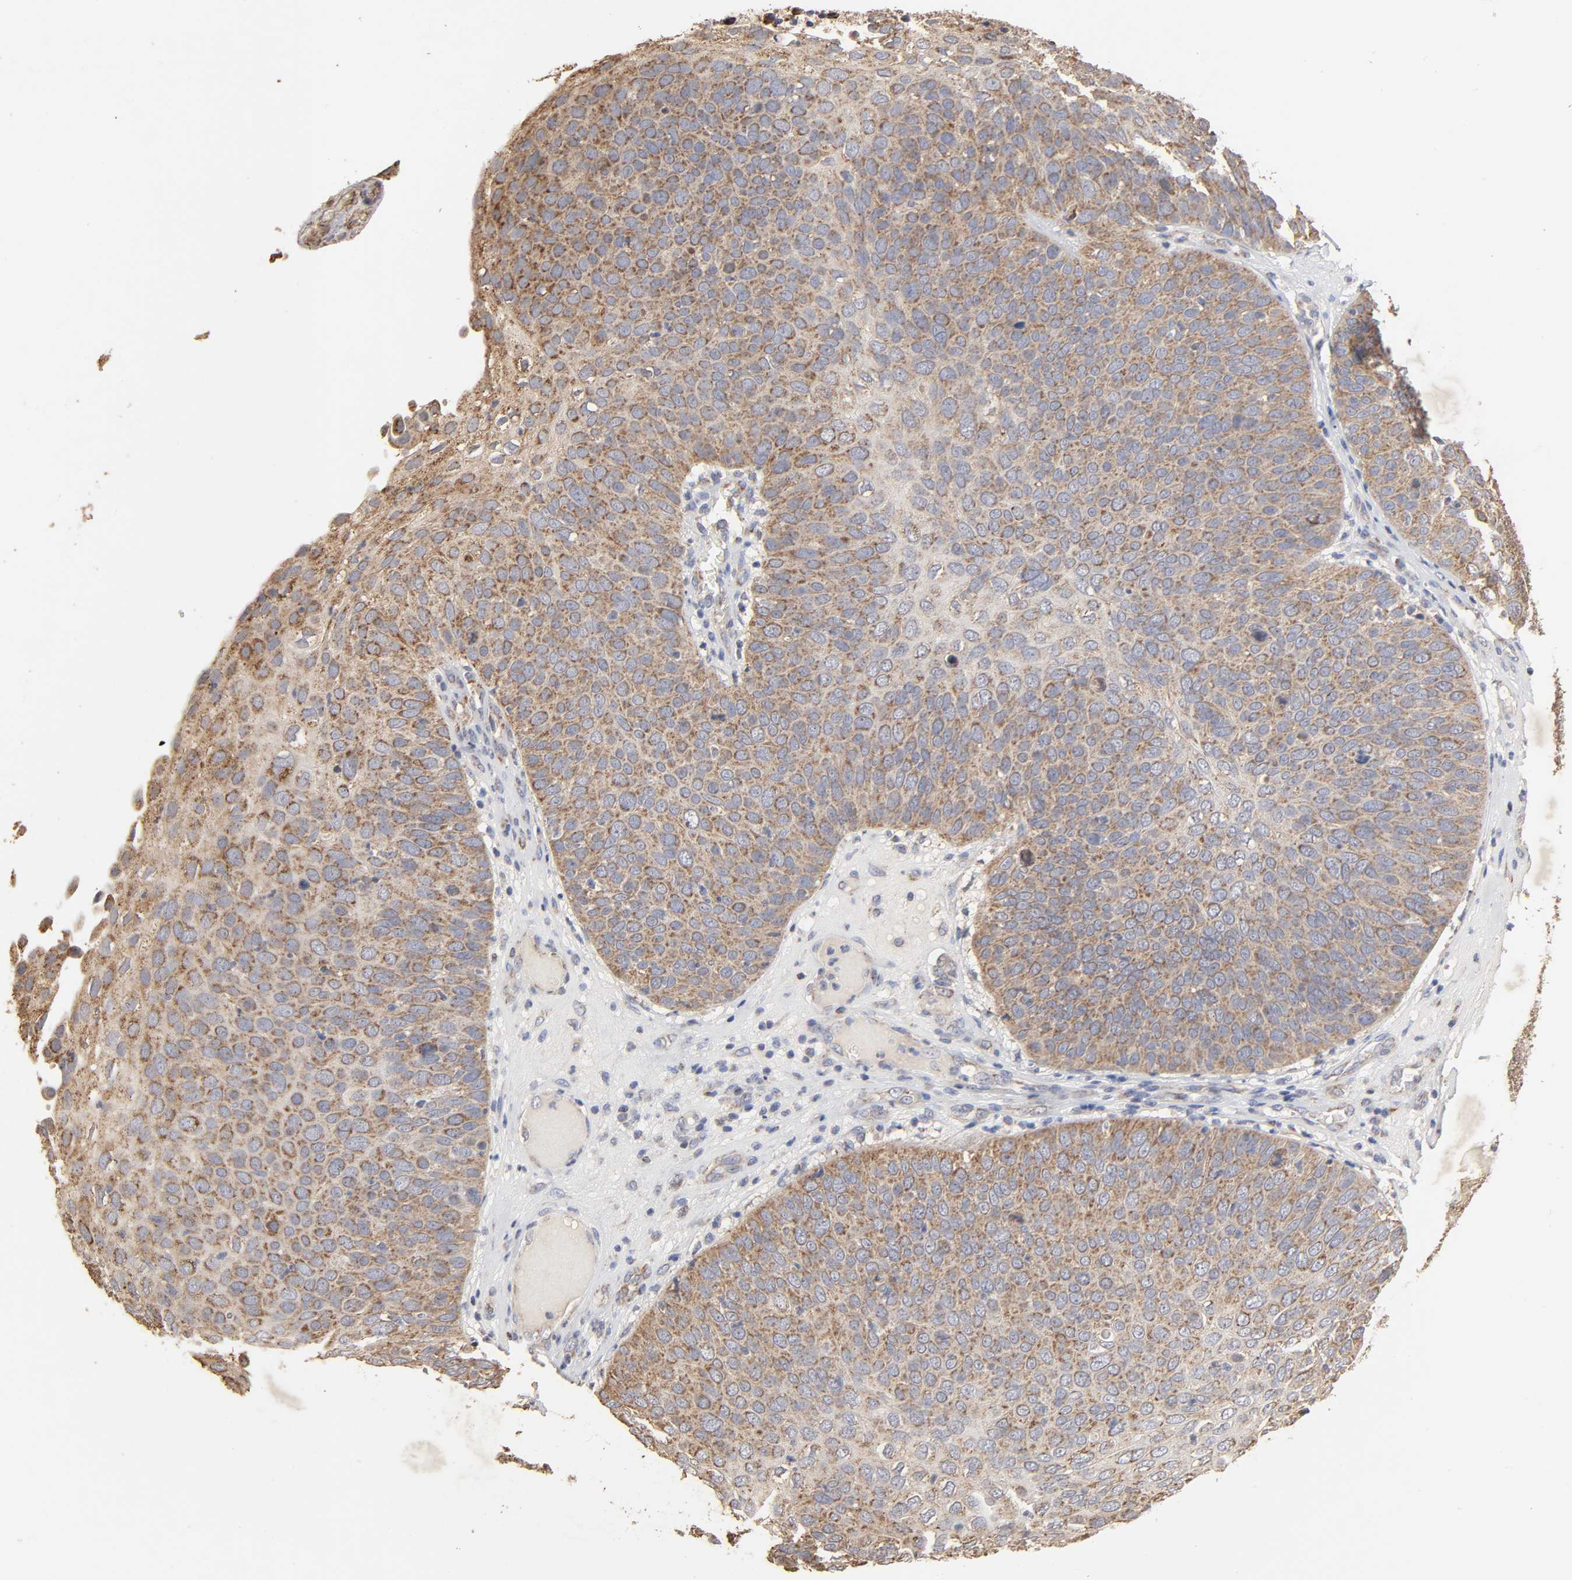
{"staining": {"intensity": "moderate", "quantity": ">75%", "location": "cytoplasmic/membranous"}, "tissue": "skin cancer", "cell_type": "Tumor cells", "image_type": "cancer", "snomed": [{"axis": "morphology", "description": "Squamous cell carcinoma, NOS"}, {"axis": "topography", "description": "Skin"}], "caption": "Protein staining of skin cancer tissue reveals moderate cytoplasmic/membranous positivity in approximately >75% of tumor cells.", "gene": "CYCS", "patient": {"sex": "male", "age": 87}}